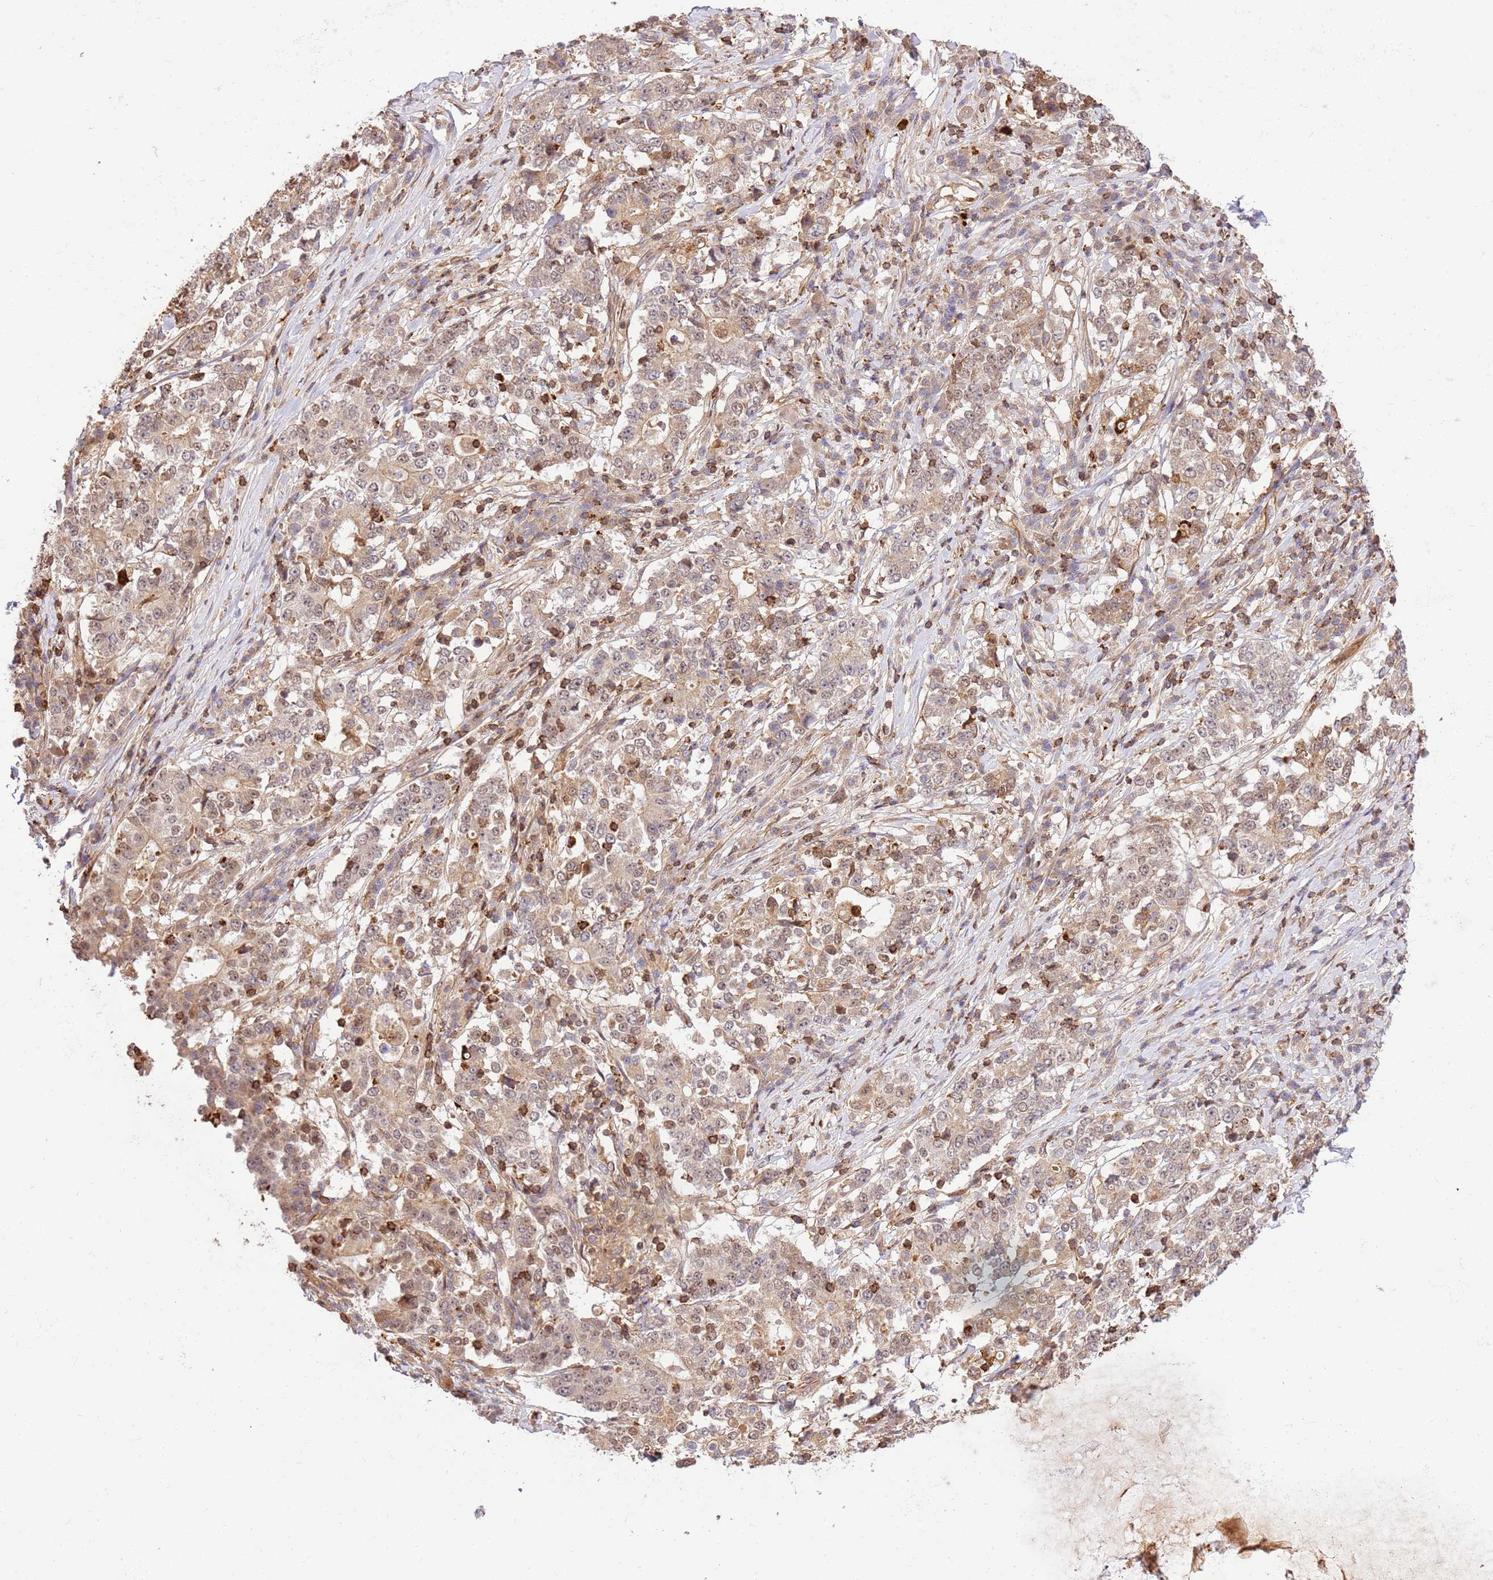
{"staining": {"intensity": "weak", "quantity": ">75%", "location": "cytoplasmic/membranous"}, "tissue": "stomach cancer", "cell_type": "Tumor cells", "image_type": "cancer", "snomed": [{"axis": "morphology", "description": "Adenocarcinoma, NOS"}, {"axis": "topography", "description": "Stomach"}], "caption": "Brown immunohistochemical staining in human stomach adenocarcinoma demonstrates weak cytoplasmic/membranous expression in approximately >75% of tumor cells.", "gene": "KATNAL2", "patient": {"sex": "male", "age": 59}}